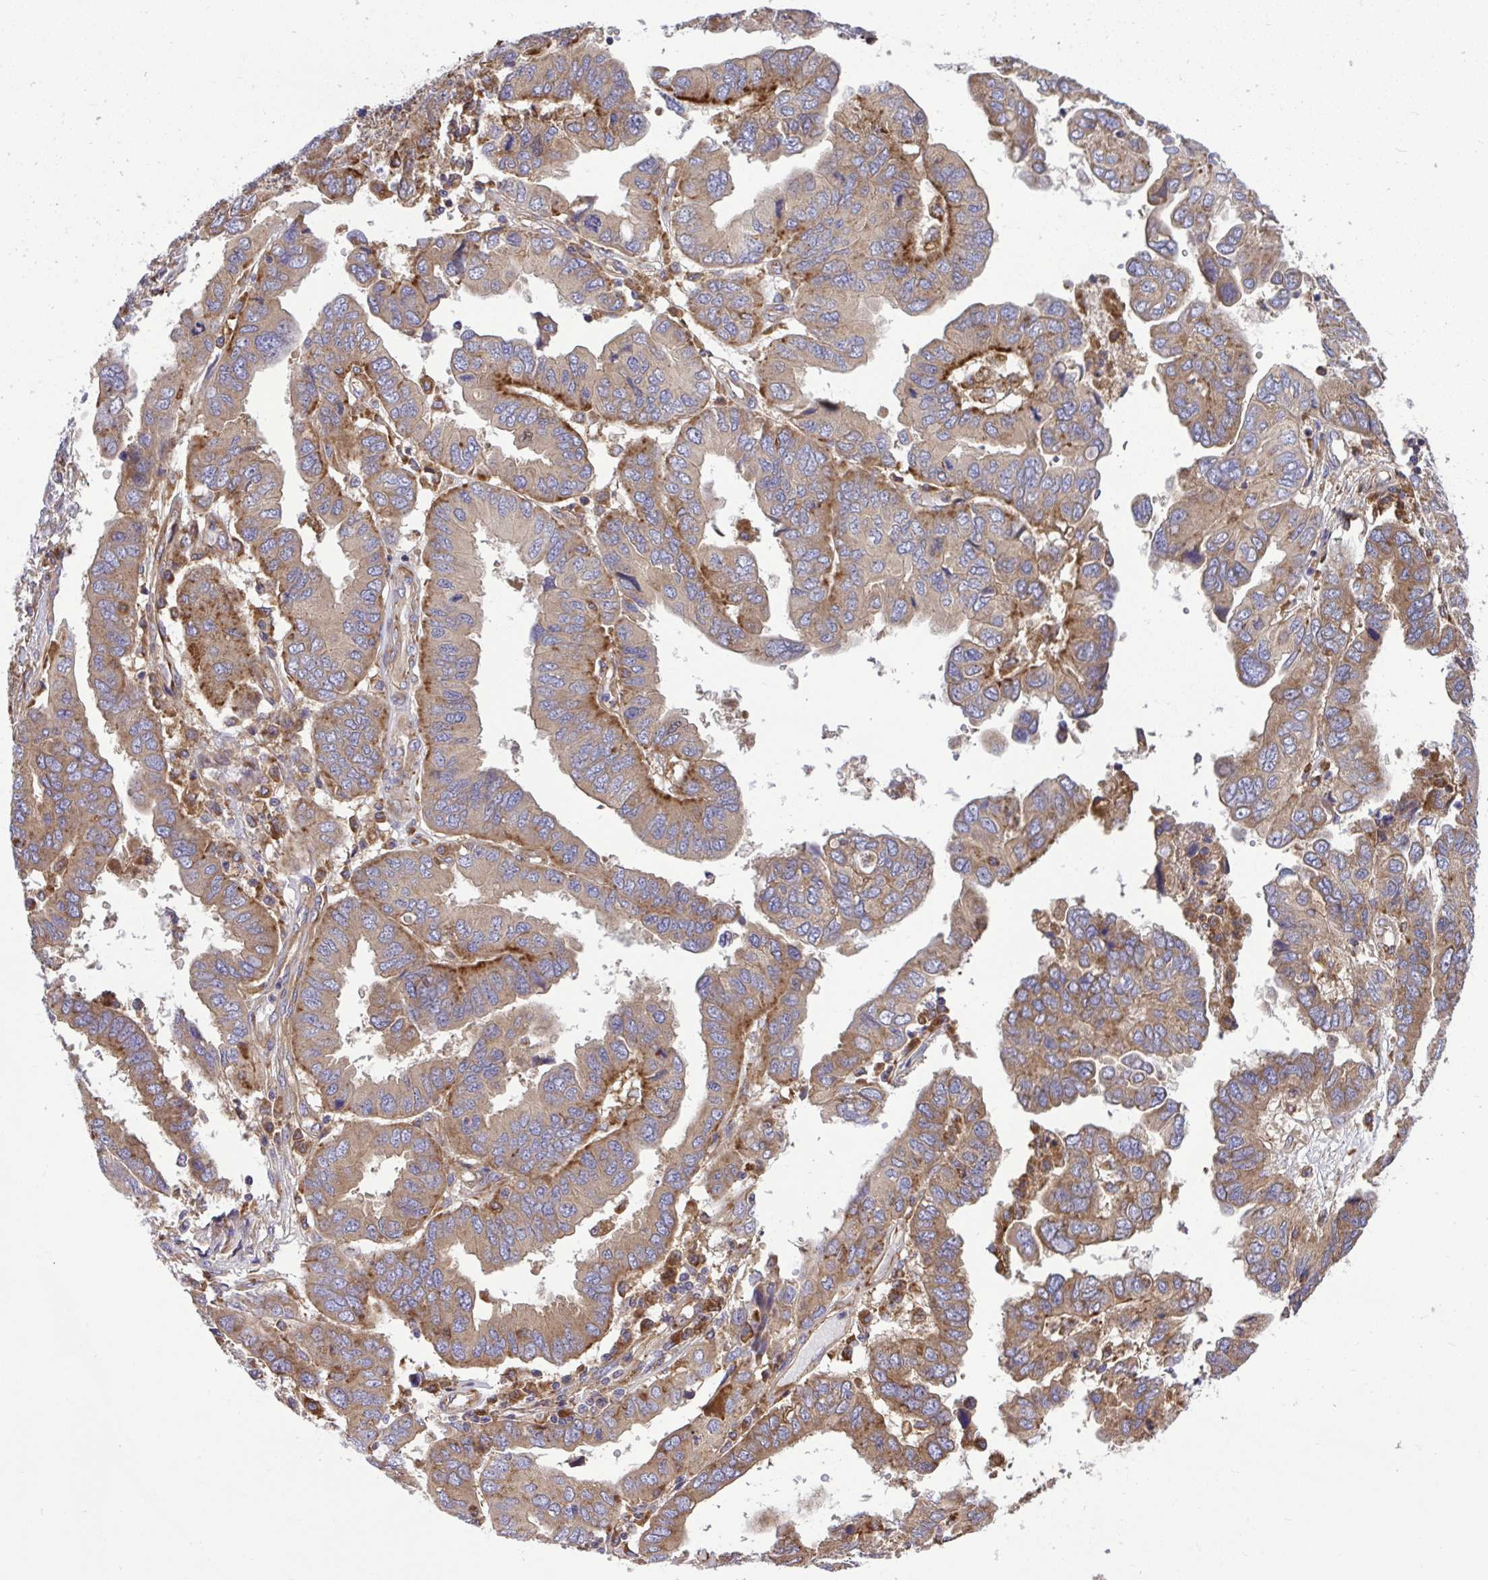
{"staining": {"intensity": "weak", "quantity": "25%-75%", "location": "cytoplasmic/membranous"}, "tissue": "ovarian cancer", "cell_type": "Tumor cells", "image_type": "cancer", "snomed": [{"axis": "morphology", "description": "Cystadenocarcinoma, serous, NOS"}, {"axis": "topography", "description": "Ovary"}], "caption": "This image displays IHC staining of human ovarian cancer, with low weak cytoplasmic/membranous expression in approximately 25%-75% of tumor cells.", "gene": "PAIP2", "patient": {"sex": "female", "age": 79}}